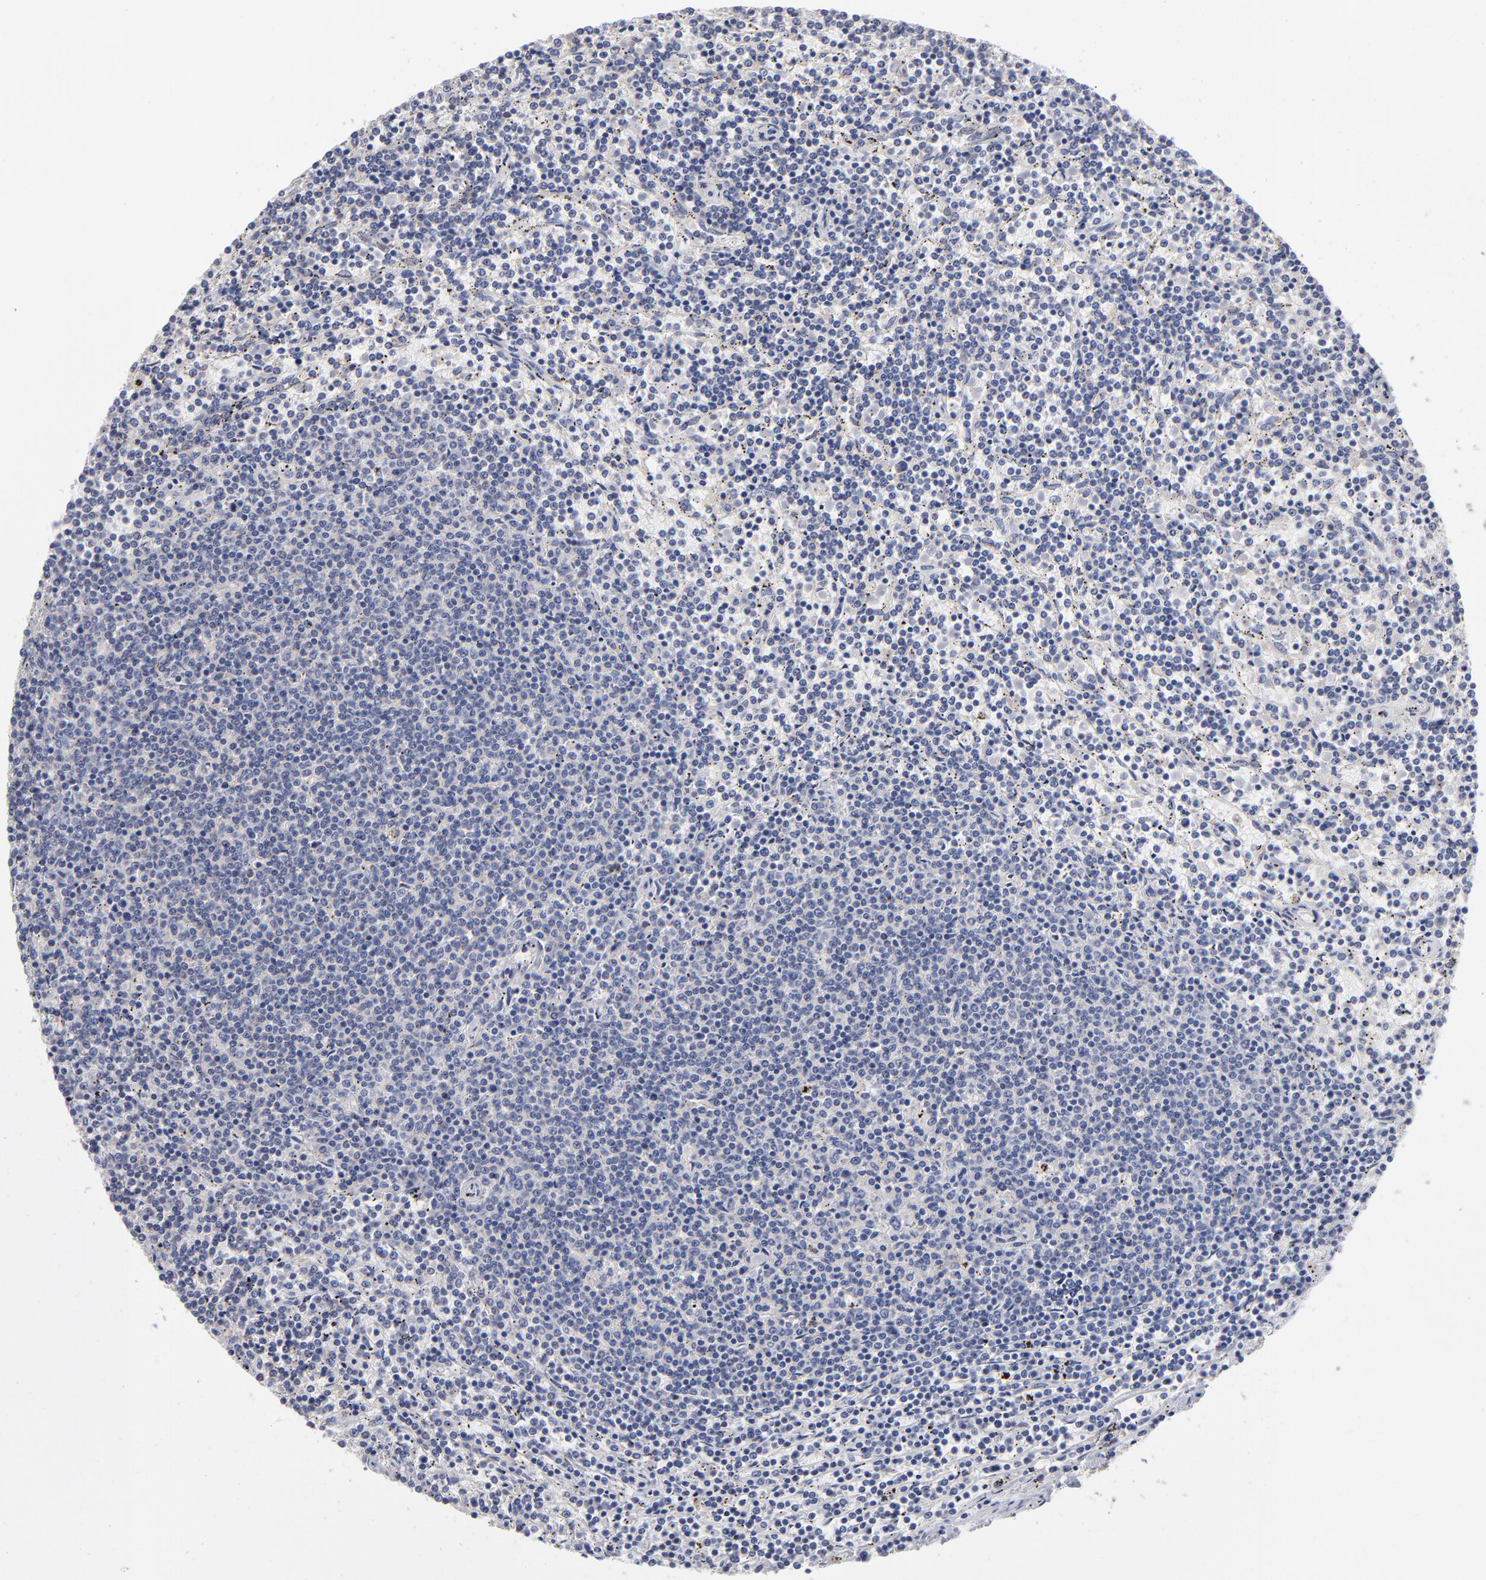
{"staining": {"intensity": "negative", "quantity": "none", "location": "none"}, "tissue": "lymphoma", "cell_type": "Tumor cells", "image_type": "cancer", "snomed": [{"axis": "morphology", "description": "Malignant lymphoma, non-Hodgkin's type, Low grade"}, {"axis": "topography", "description": "Spleen"}], "caption": "Tumor cells show no significant expression in lymphoma. (Brightfield microscopy of DAB (3,3'-diaminobenzidine) immunohistochemistry (IHC) at high magnification).", "gene": "RRAGB", "patient": {"sex": "female", "age": 50}}